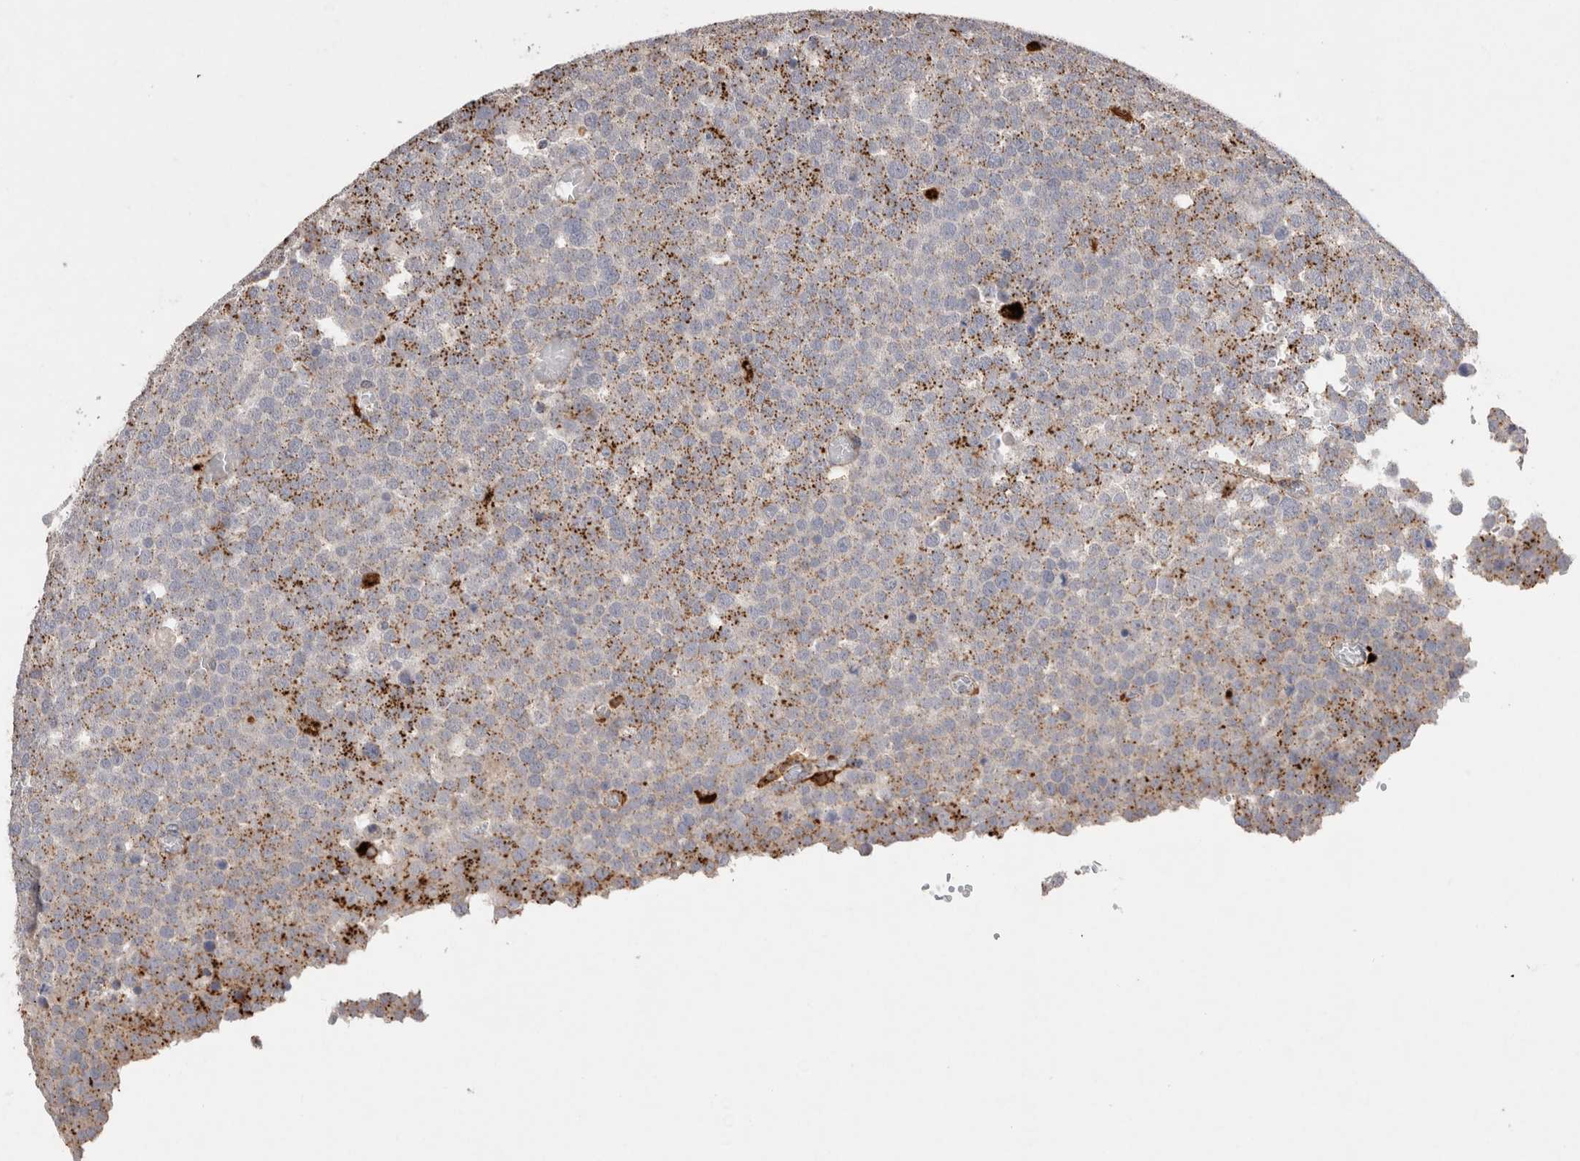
{"staining": {"intensity": "moderate", "quantity": "25%-75%", "location": "cytoplasmic/membranous"}, "tissue": "testis cancer", "cell_type": "Tumor cells", "image_type": "cancer", "snomed": [{"axis": "morphology", "description": "Seminoma, NOS"}, {"axis": "topography", "description": "Testis"}], "caption": "The histopathology image exhibits a brown stain indicating the presence of a protein in the cytoplasmic/membranous of tumor cells in testis seminoma. The staining is performed using DAB (3,3'-diaminobenzidine) brown chromogen to label protein expression. The nuclei are counter-stained blue using hematoxylin.", "gene": "CTSA", "patient": {"sex": "male", "age": 71}}